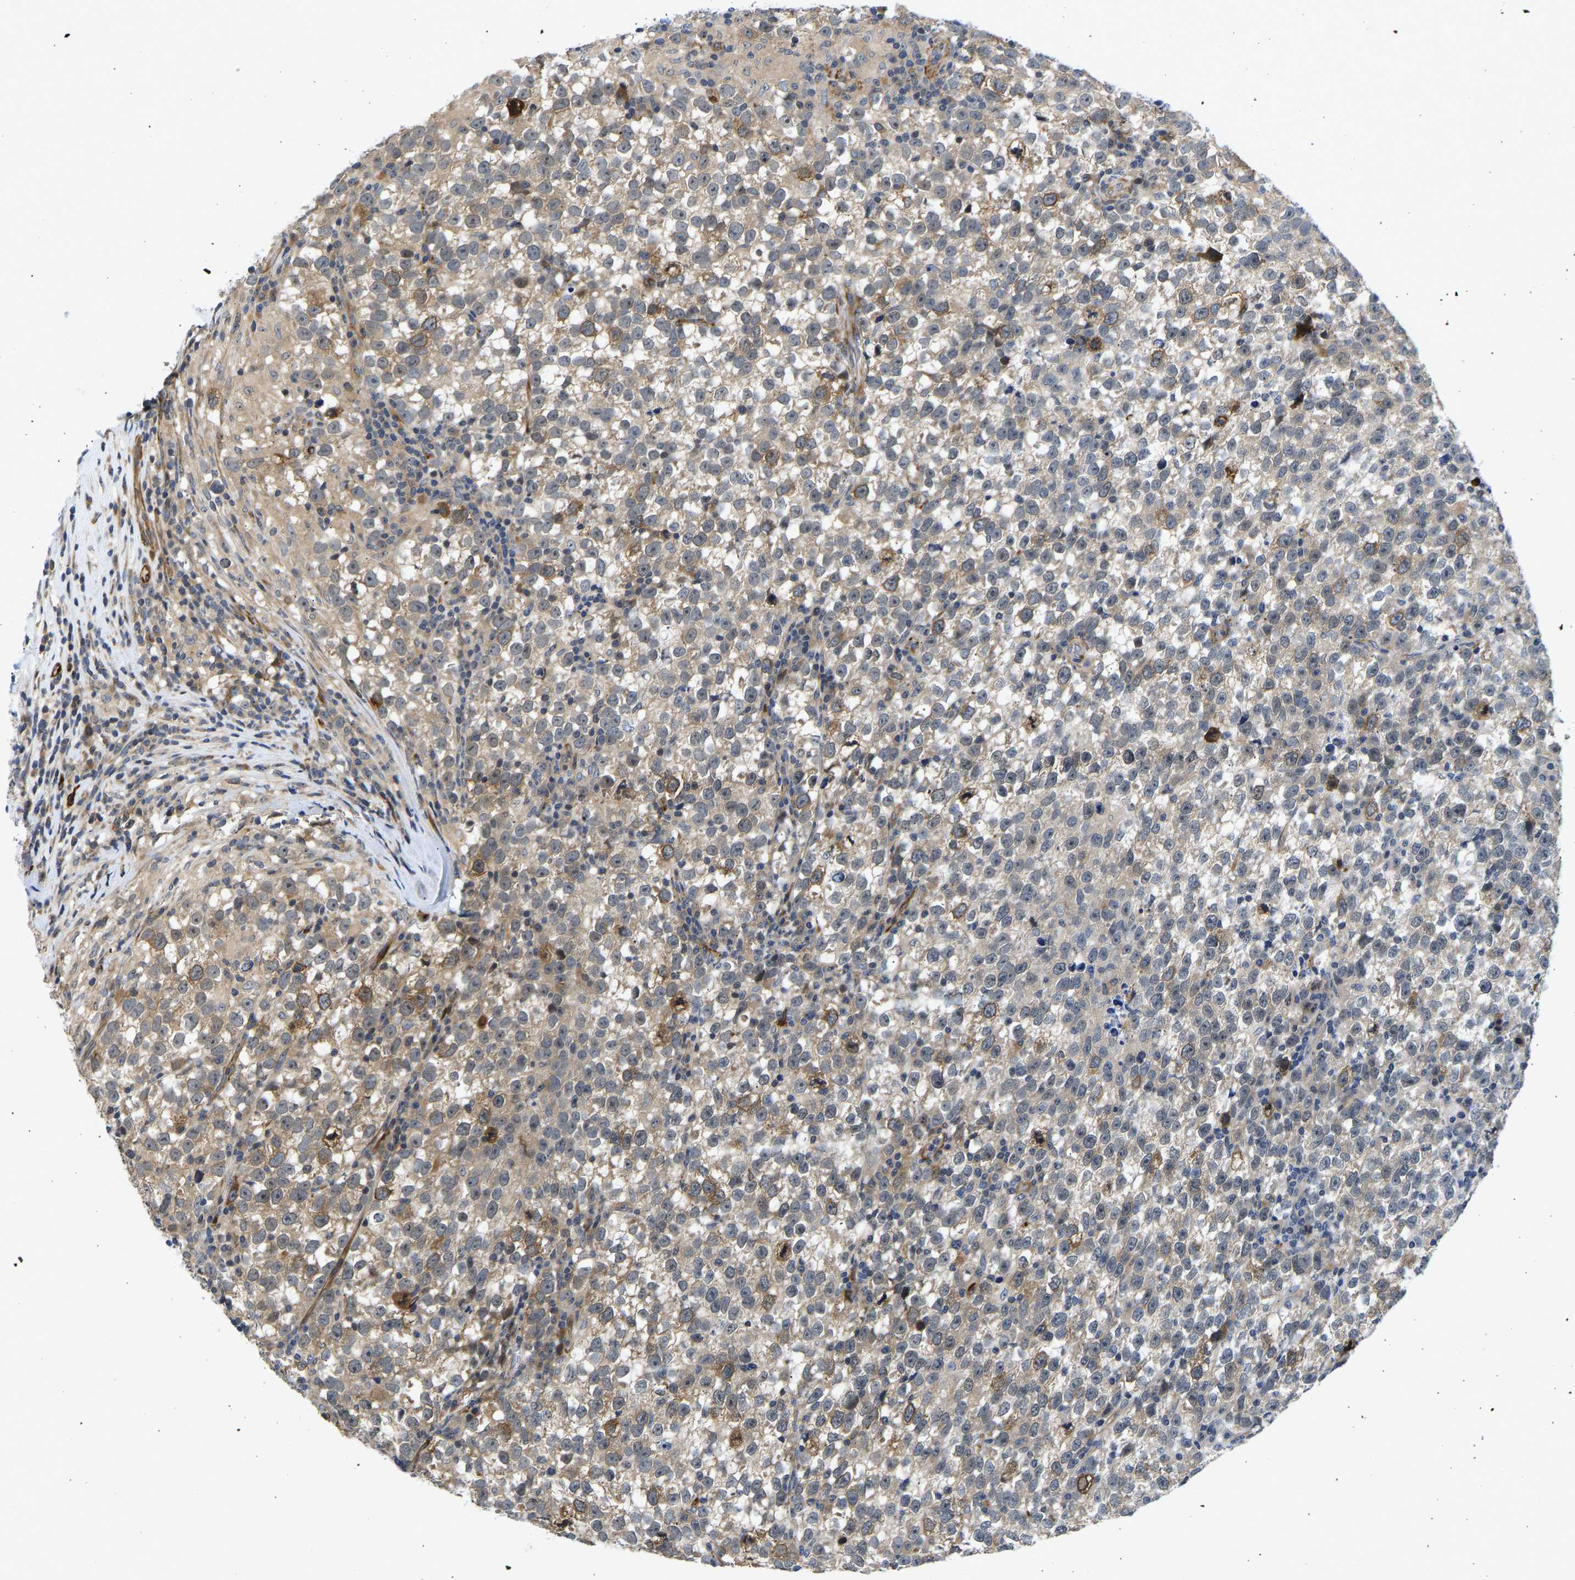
{"staining": {"intensity": "moderate", "quantity": "<25%", "location": "cytoplasmic/membranous,nuclear"}, "tissue": "testis cancer", "cell_type": "Tumor cells", "image_type": "cancer", "snomed": [{"axis": "morphology", "description": "Normal tissue, NOS"}, {"axis": "morphology", "description": "Seminoma, NOS"}, {"axis": "topography", "description": "Testis"}], "caption": "Approximately <25% of tumor cells in human seminoma (testis) reveal moderate cytoplasmic/membranous and nuclear protein expression as visualized by brown immunohistochemical staining.", "gene": "RESF1", "patient": {"sex": "male", "age": 43}}